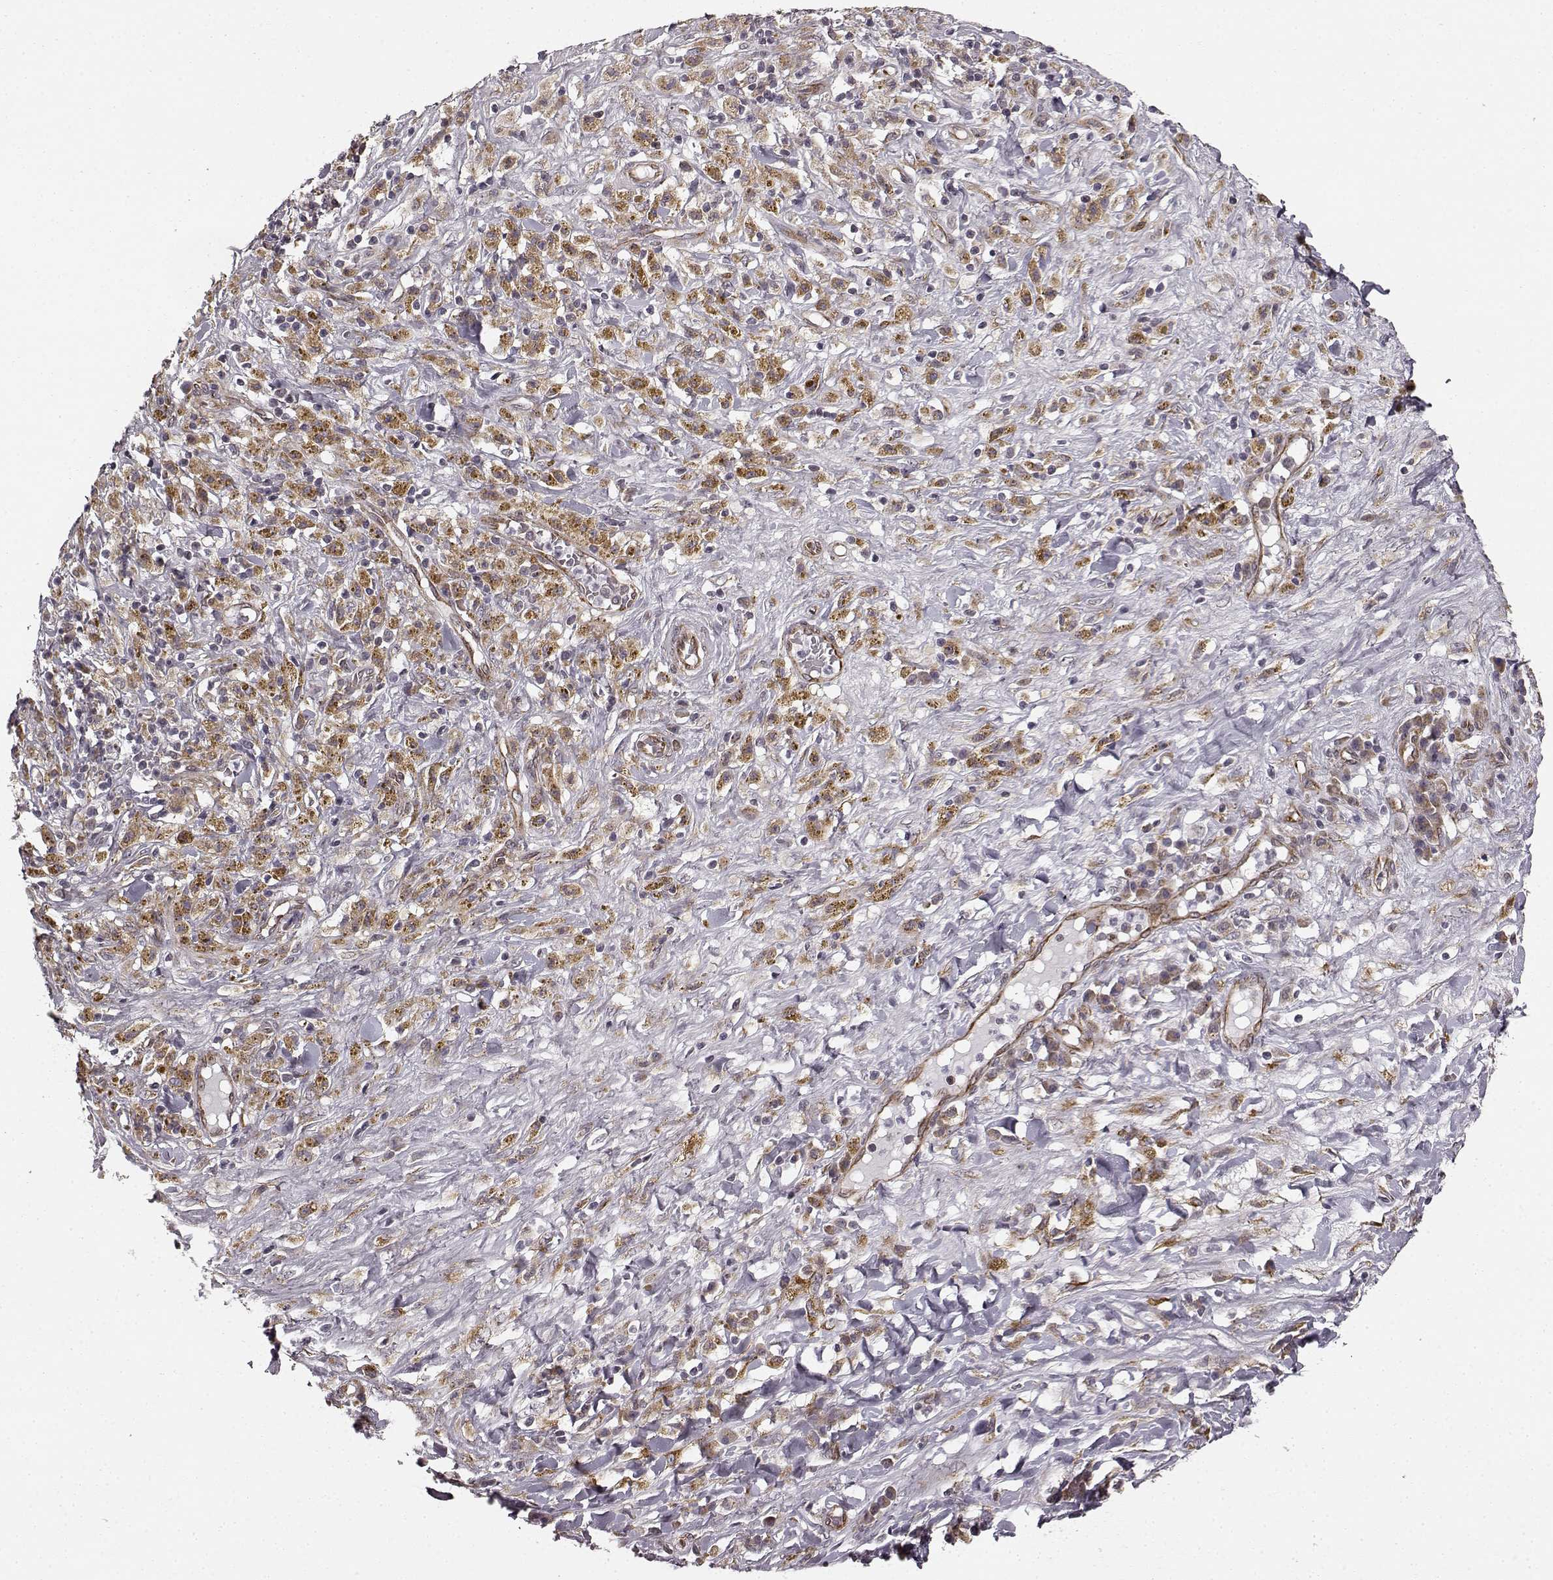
{"staining": {"intensity": "moderate", "quantity": ">75%", "location": "cytoplasmic/membranous"}, "tissue": "melanoma", "cell_type": "Tumor cells", "image_type": "cancer", "snomed": [{"axis": "morphology", "description": "Malignant melanoma, NOS"}, {"axis": "topography", "description": "Skin"}], "caption": "Human malignant melanoma stained with a protein marker displays moderate staining in tumor cells.", "gene": "TMEM14A", "patient": {"sex": "female", "age": 91}}